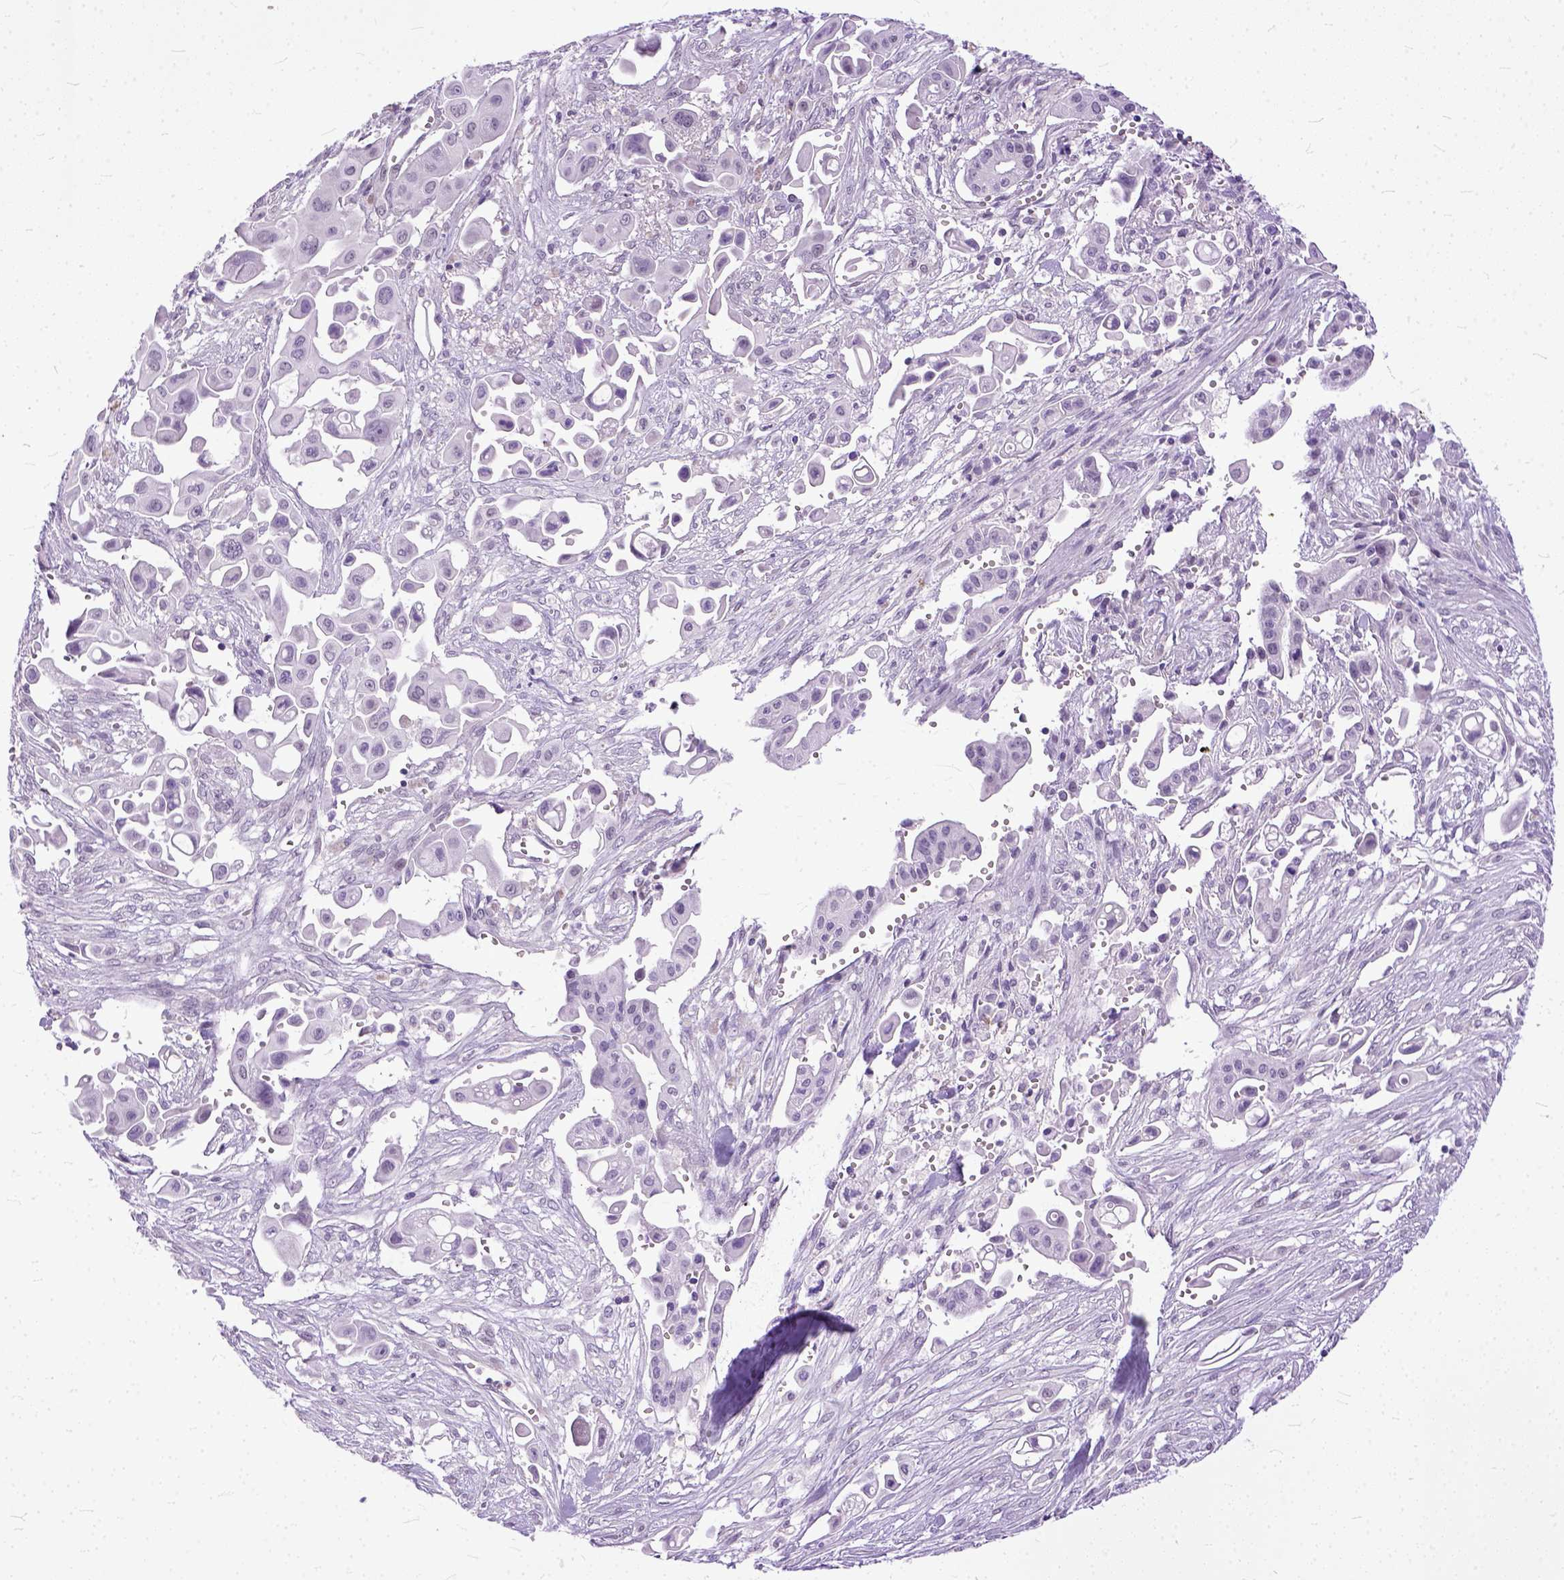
{"staining": {"intensity": "negative", "quantity": "none", "location": "none"}, "tissue": "pancreatic cancer", "cell_type": "Tumor cells", "image_type": "cancer", "snomed": [{"axis": "morphology", "description": "Adenocarcinoma, NOS"}, {"axis": "topography", "description": "Pancreas"}], "caption": "A high-resolution image shows IHC staining of pancreatic cancer (adenocarcinoma), which demonstrates no significant staining in tumor cells.", "gene": "TCEAL7", "patient": {"sex": "male", "age": 50}}